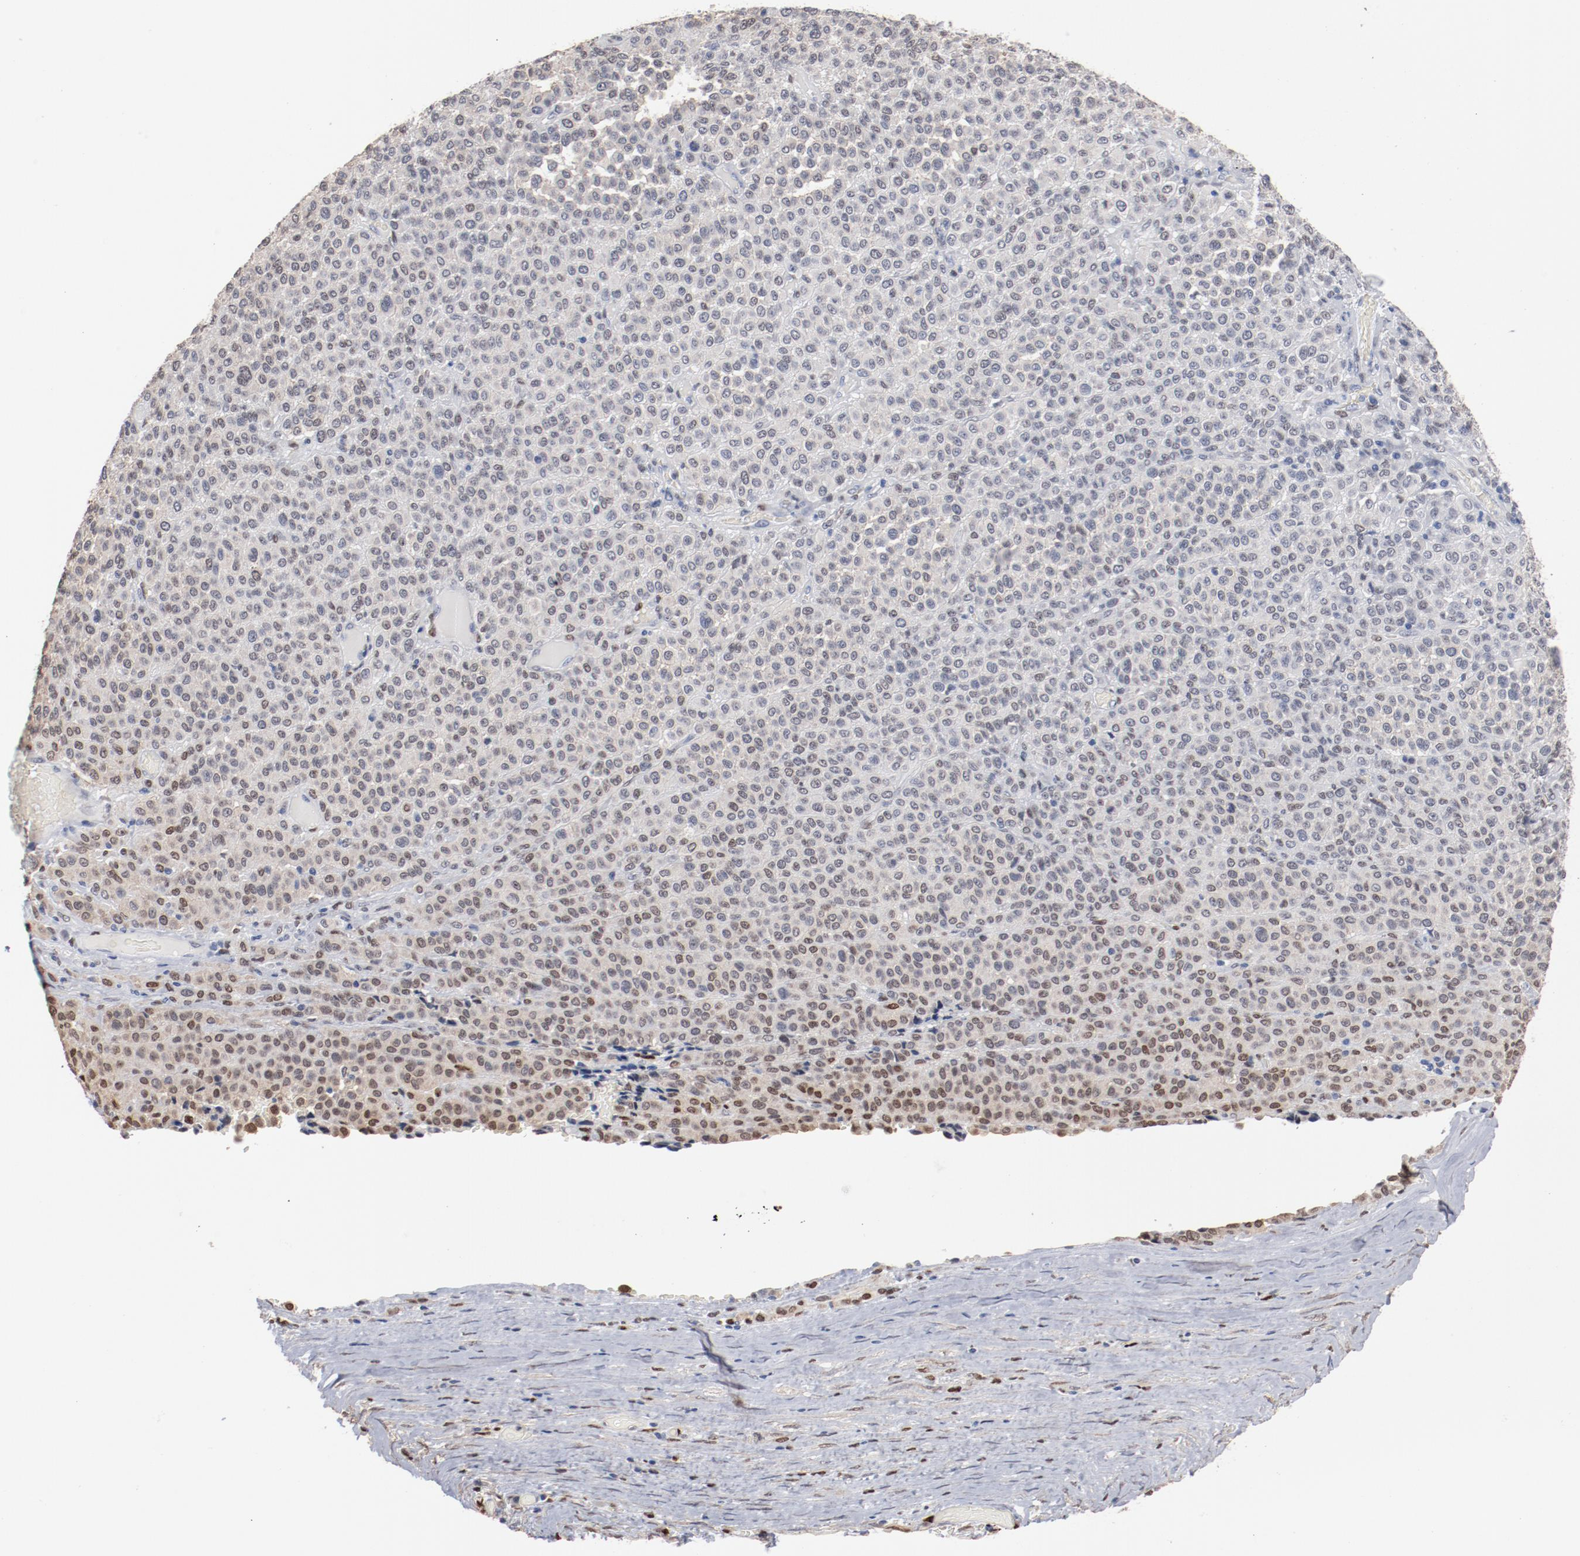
{"staining": {"intensity": "negative", "quantity": "none", "location": "none"}, "tissue": "melanoma", "cell_type": "Tumor cells", "image_type": "cancer", "snomed": [{"axis": "morphology", "description": "Malignant melanoma, Metastatic site"}, {"axis": "topography", "description": "Pancreas"}], "caption": "An IHC image of melanoma is shown. There is no staining in tumor cells of melanoma.", "gene": "ZEB2", "patient": {"sex": "female", "age": 30}}